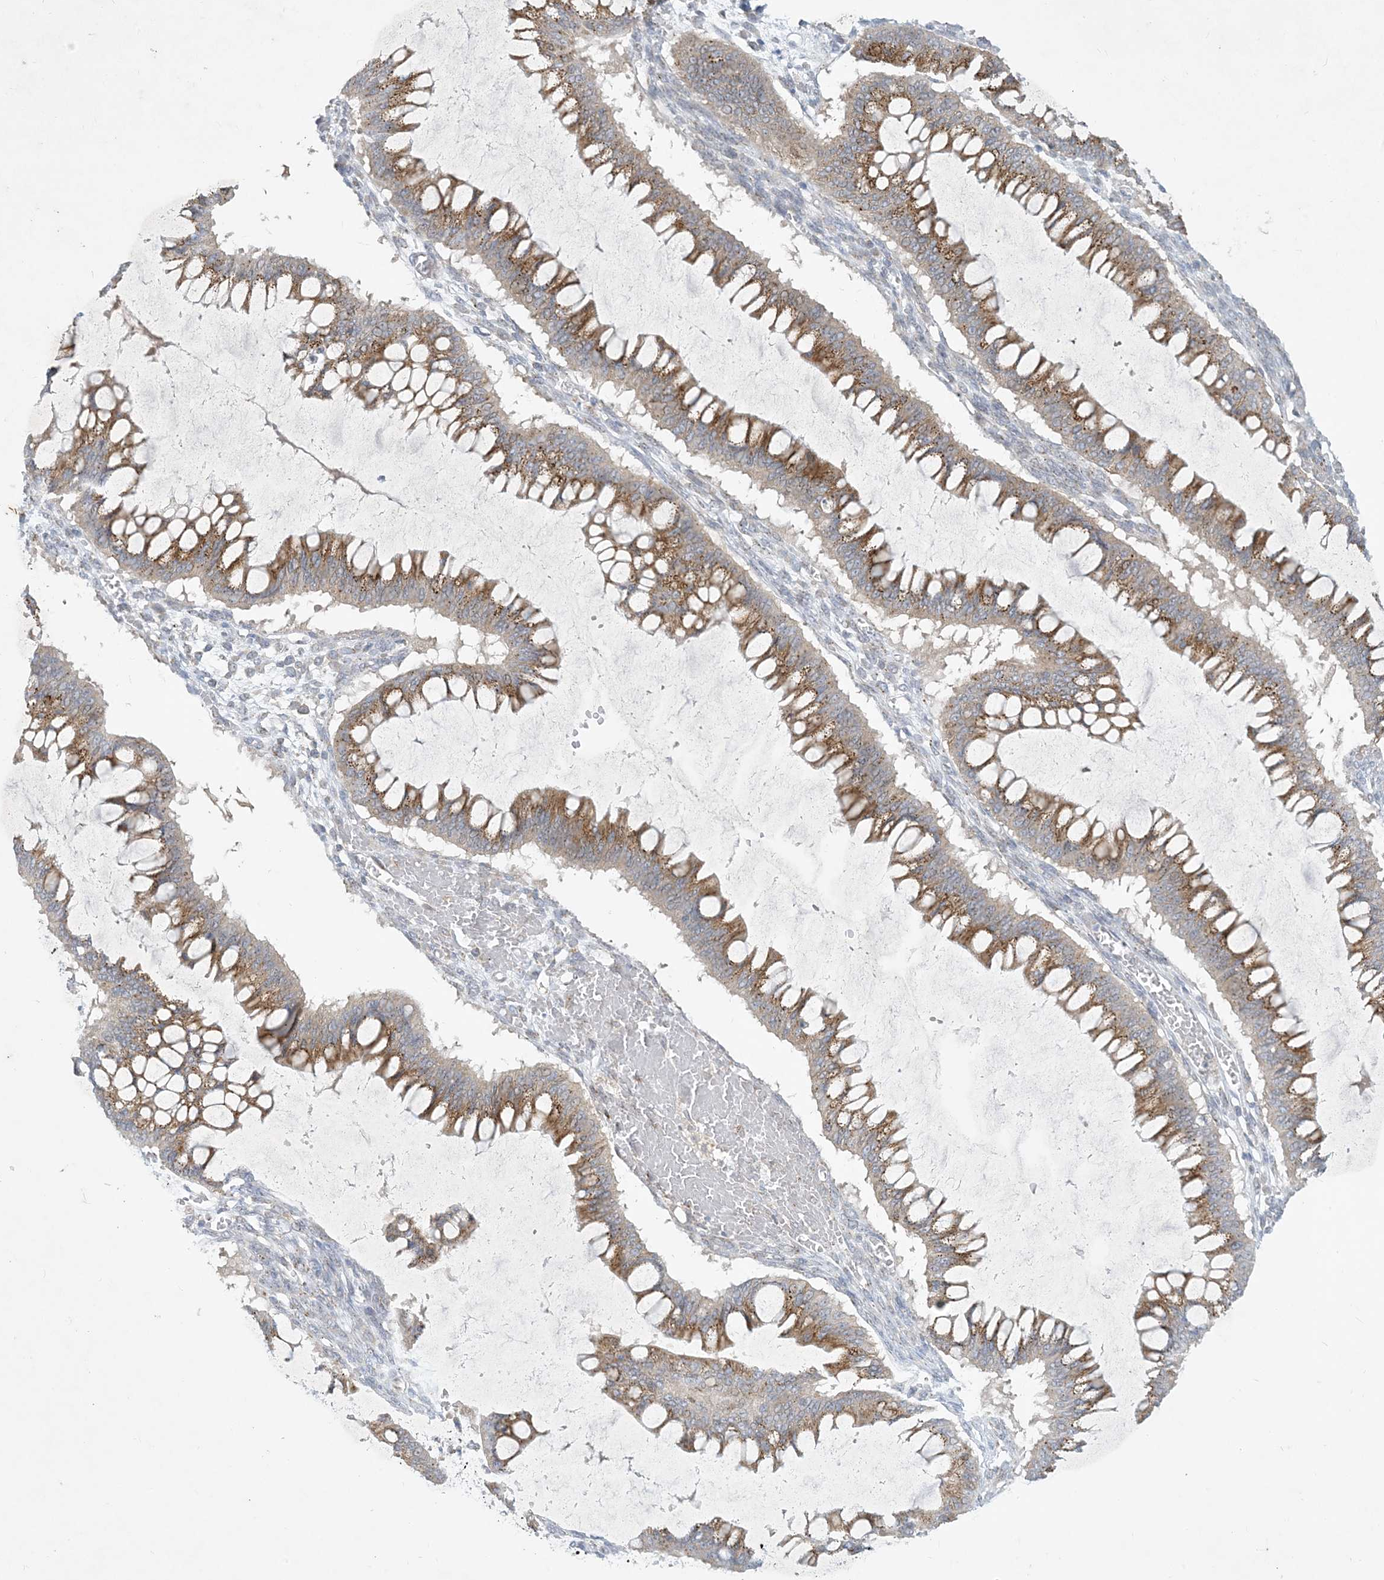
{"staining": {"intensity": "moderate", "quantity": ">75%", "location": "cytoplasmic/membranous"}, "tissue": "ovarian cancer", "cell_type": "Tumor cells", "image_type": "cancer", "snomed": [{"axis": "morphology", "description": "Cystadenocarcinoma, mucinous, NOS"}, {"axis": "topography", "description": "Ovary"}], "caption": "Immunohistochemical staining of ovarian cancer (mucinous cystadenocarcinoma) displays moderate cytoplasmic/membranous protein expression in about >75% of tumor cells. (DAB IHC, brown staining for protein, blue staining for nuclei).", "gene": "CCDC14", "patient": {"sex": "female", "age": 73}}